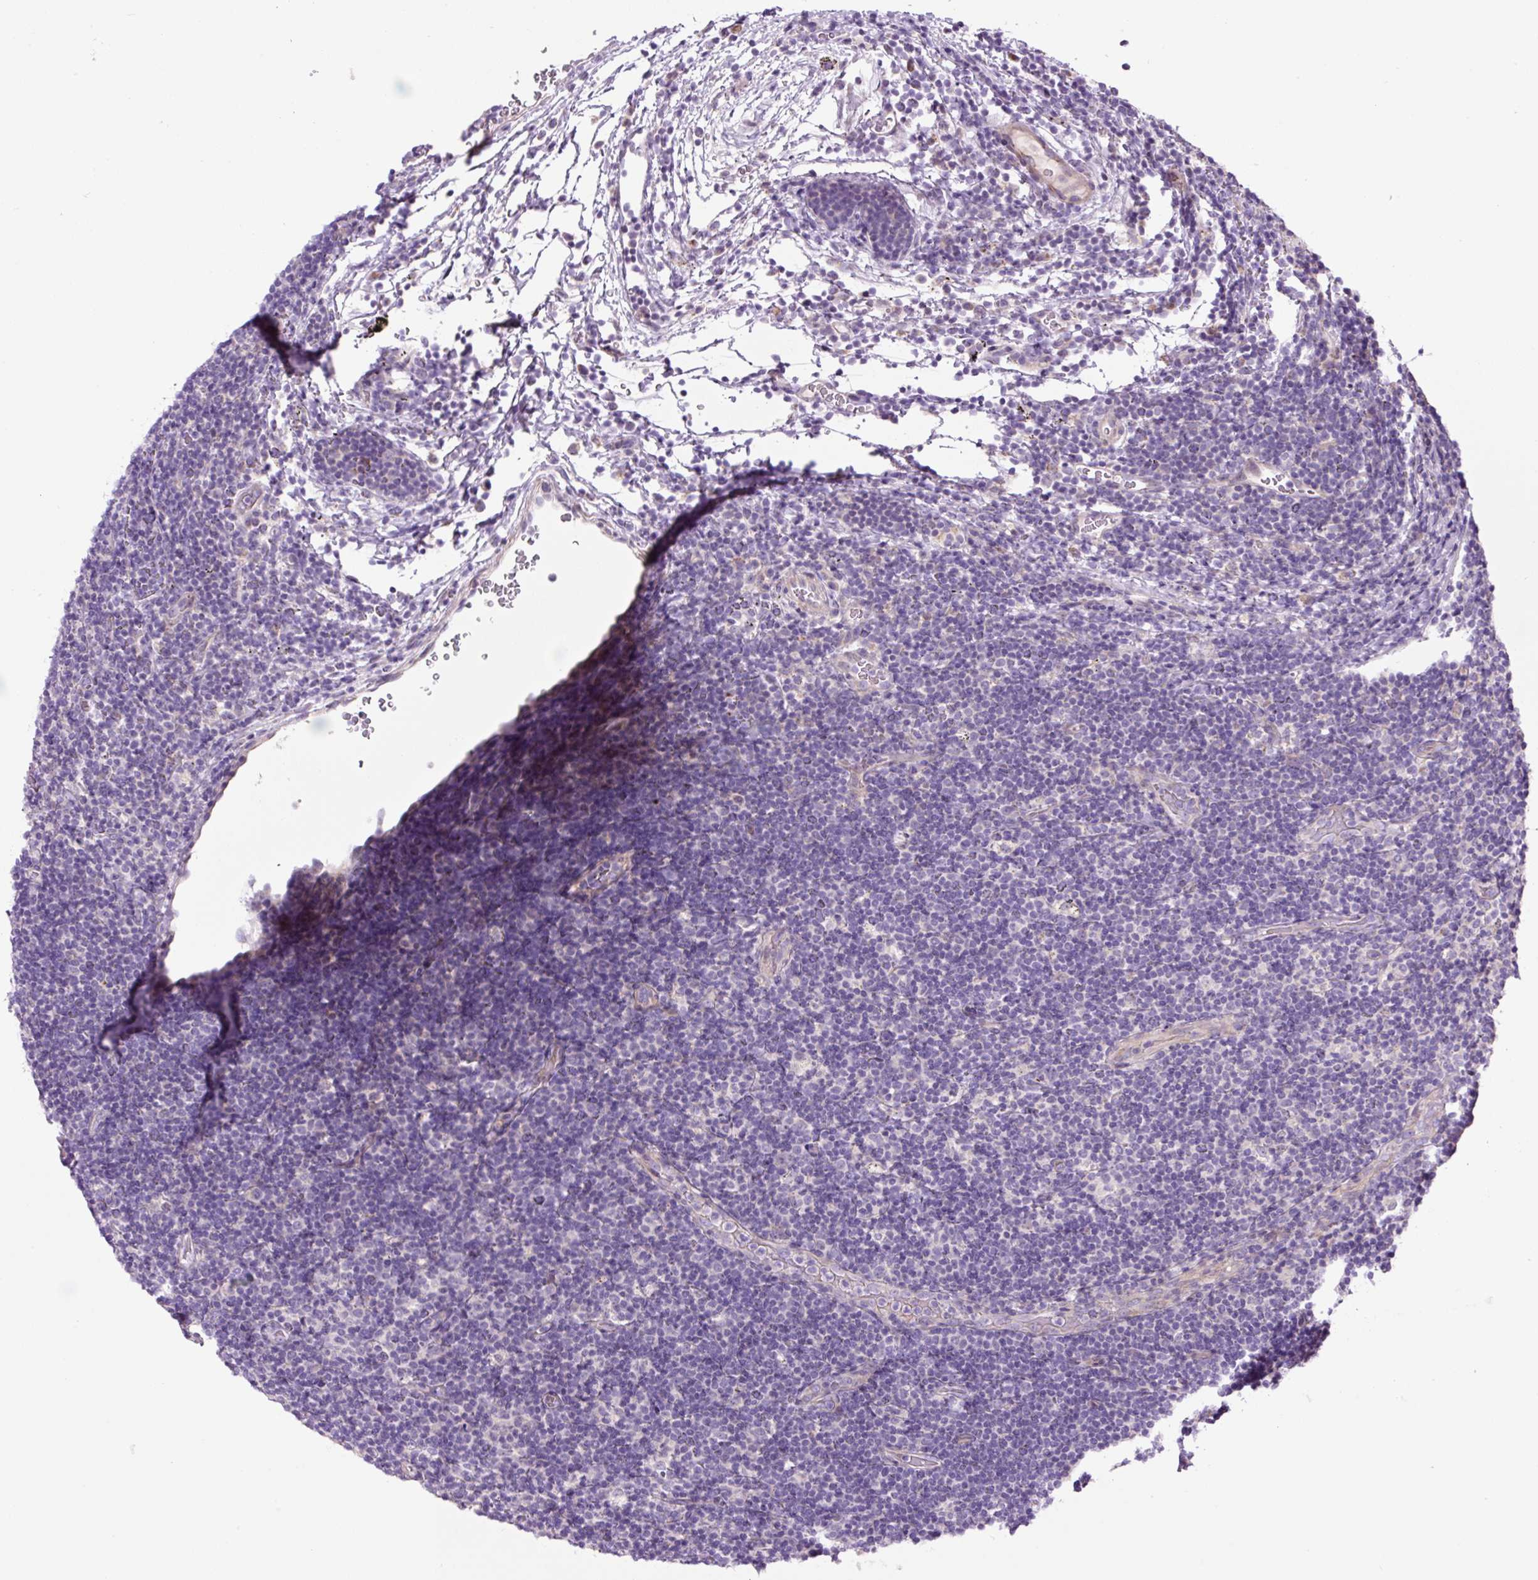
{"staining": {"intensity": "negative", "quantity": "none", "location": "none"}, "tissue": "lymphoma", "cell_type": "Tumor cells", "image_type": "cancer", "snomed": [{"axis": "morphology", "description": "Hodgkin's disease, NOS"}, {"axis": "topography", "description": "Lymph node"}], "caption": "DAB (3,3'-diaminobenzidine) immunohistochemical staining of human lymphoma exhibits no significant positivity in tumor cells. (Immunohistochemistry (ihc), brightfield microscopy, high magnification).", "gene": "OGDHL", "patient": {"sex": "female", "age": 57}}